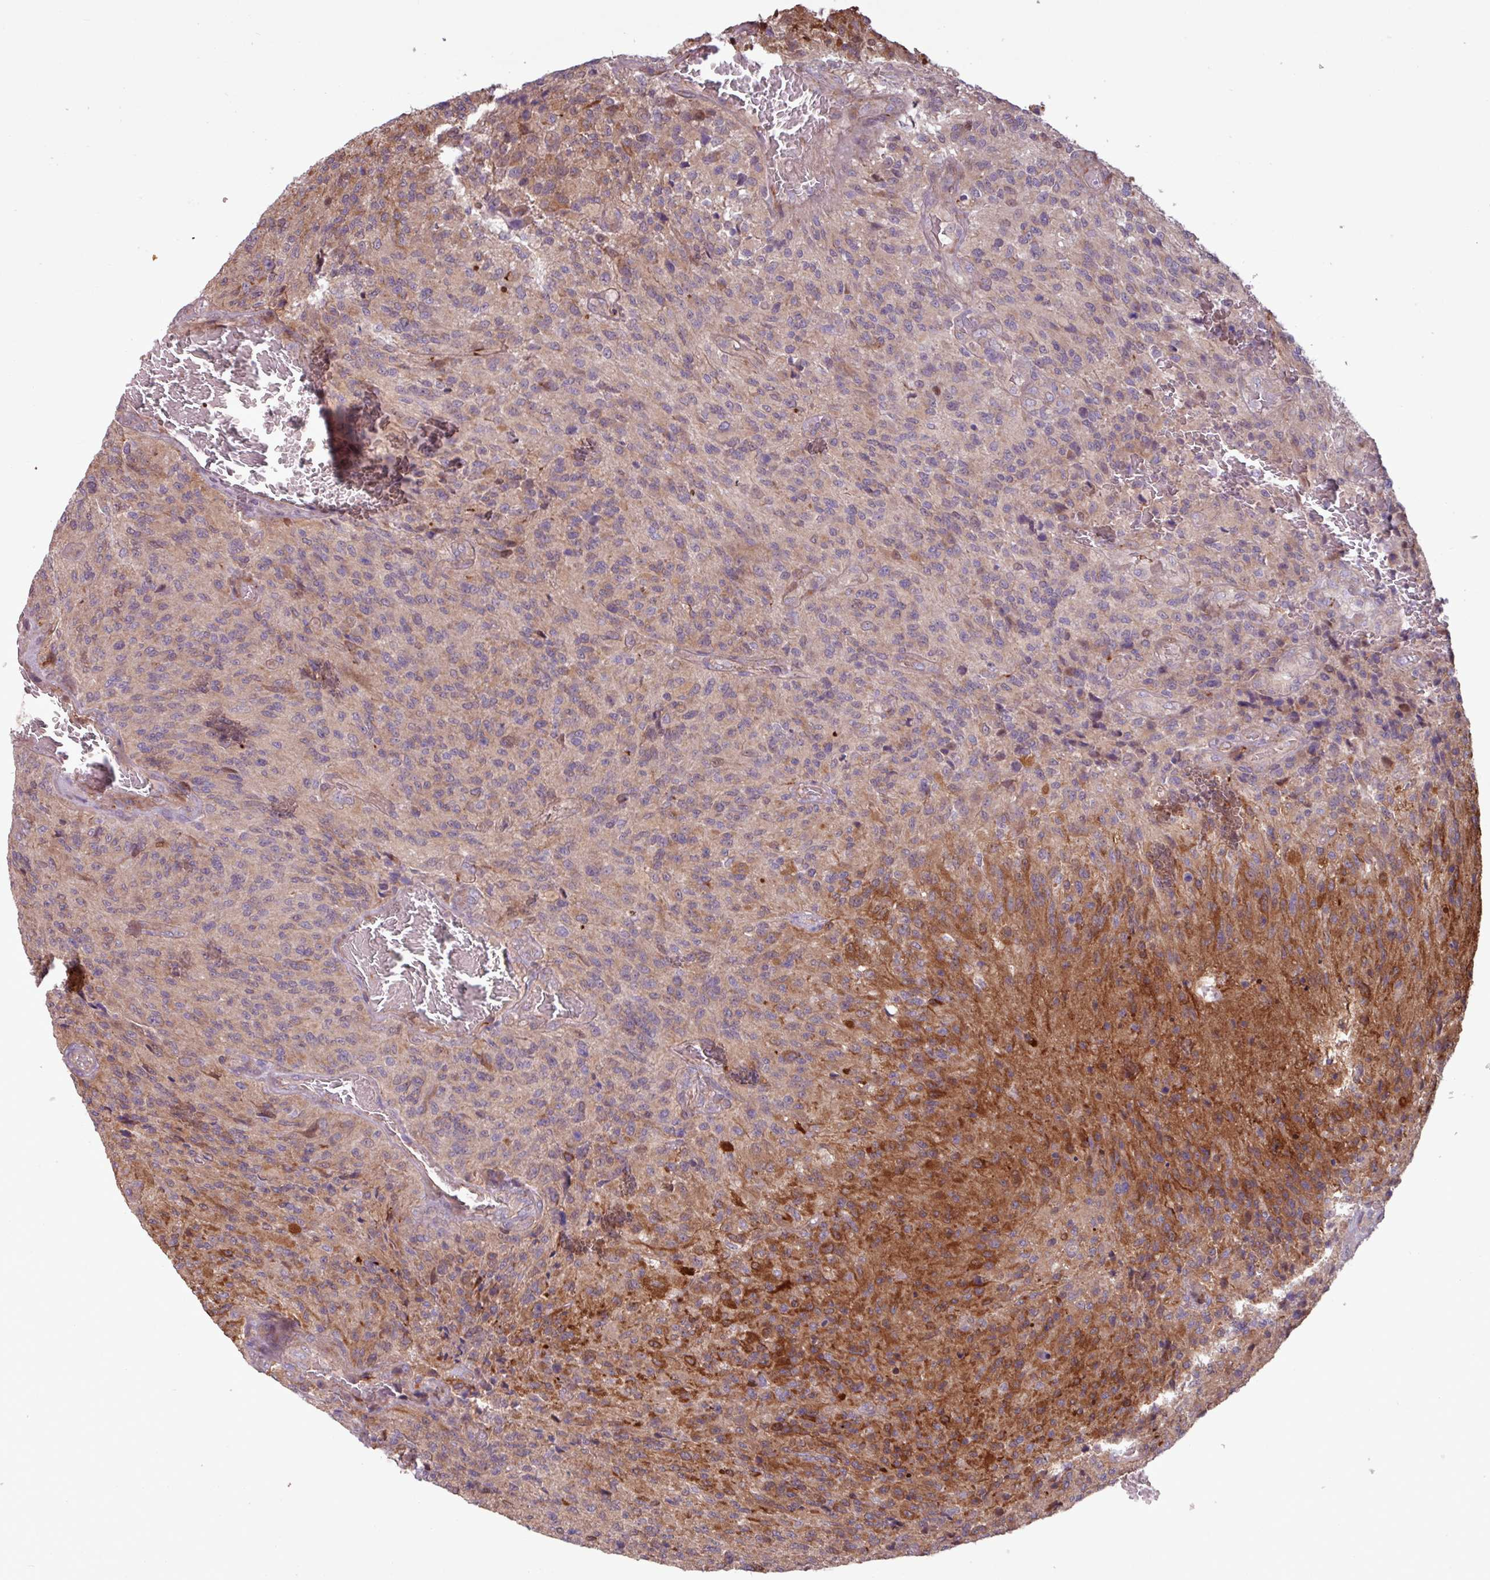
{"staining": {"intensity": "moderate", "quantity": "<25%", "location": "cytoplasmic/membranous"}, "tissue": "glioma", "cell_type": "Tumor cells", "image_type": "cancer", "snomed": [{"axis": "morphology", "description": "Normal tissue, NOS"}, {"axis": "morphology", "description": "Glioma, malignant, High grade"}, {"axis": "topography", "description": "Cerebral cortex"}], "caption": "There is low levels of moderate cytoplasmic/membranous staining in tumor cells of glioma, as demonstrated by immunohistochemical staining (brown color).", "gene": "PDPR", "patient": {"sex": "male", "age": 56}}